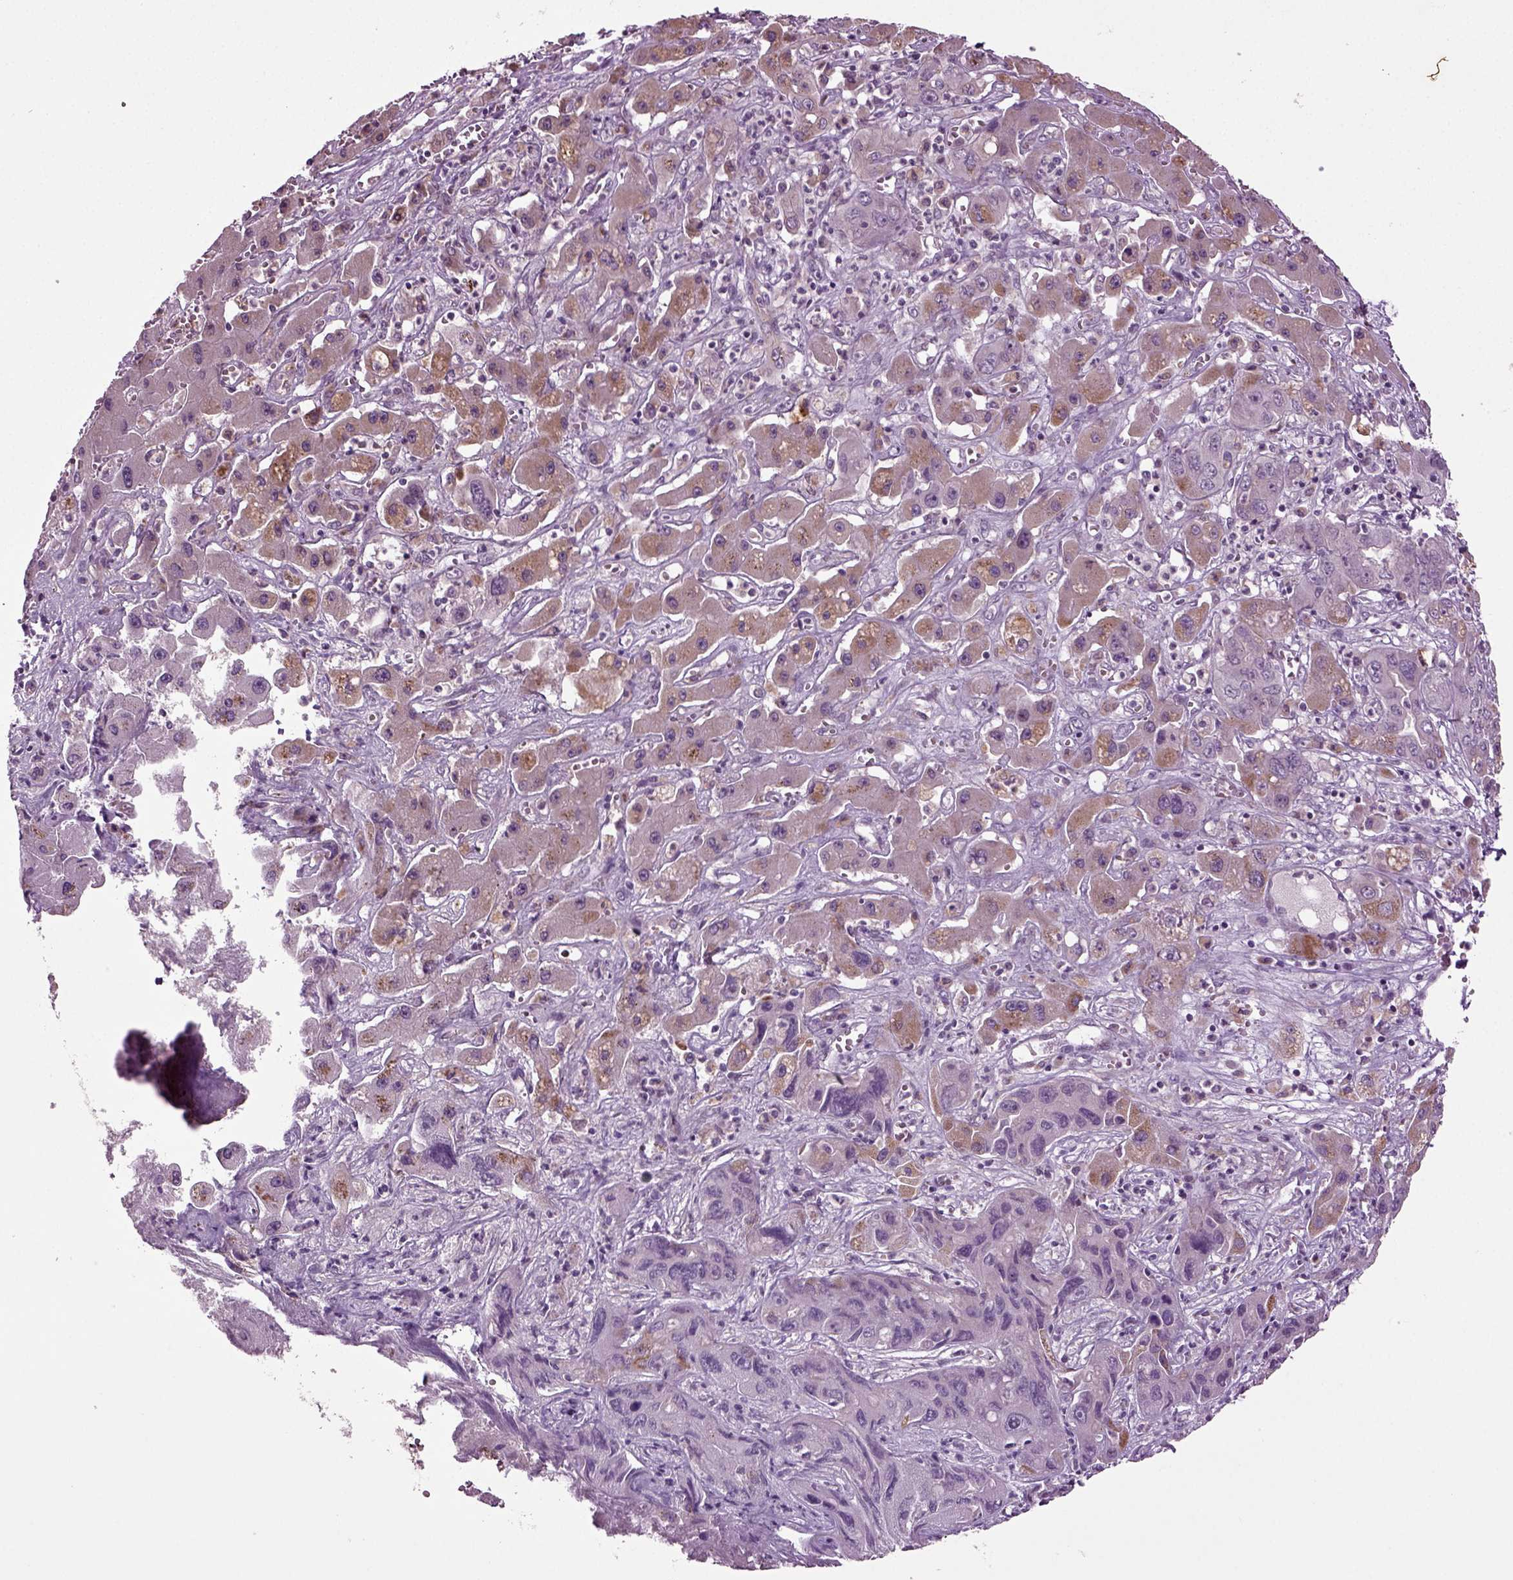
{"staining": {"intensity": "moderate", "quantity": "<25%", "location": "cytoplasmic/membranous"}, "tissue": "liver cancer", "cell_type": "Tumor cells", "image_type": "cancer", "snomed": [{"axis": "morphology", "description": "Cholangiocarcinoma"}, {"axis": "topography", "description": "Liver"}], "caption": "Approximately <25% of tumor cells in human liver cancer (cholangiocarcinoma) reveal moderate cytoplasmic/membranous protein staining as visualized by brown immunohistochemical staining.", "gene": "SLC17A6", "patient": {"sex": "male", "age": 67}}